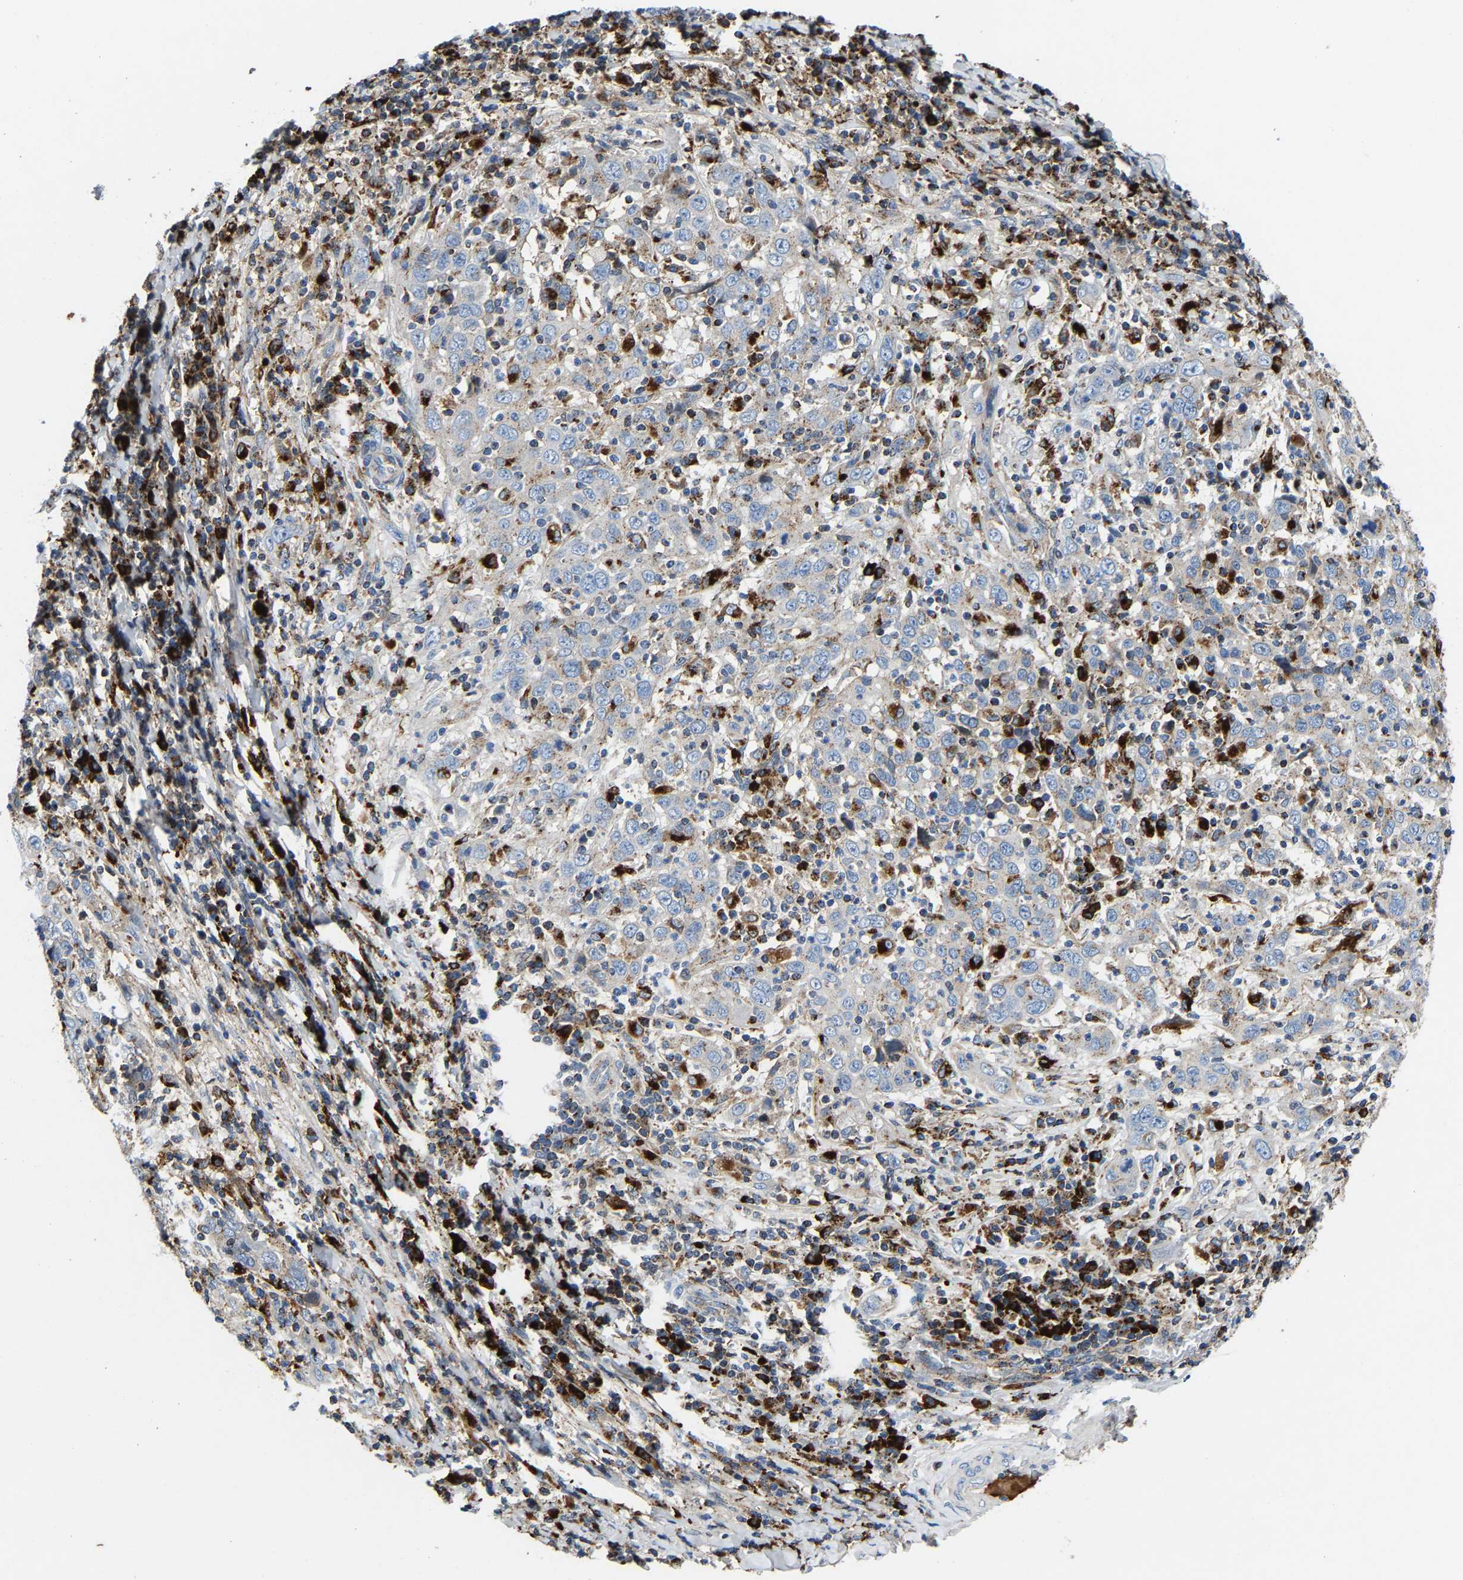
{"staining": {"intensity": "negative", "quantity": "none", "location": "none"}, "tissue": "cervical cancer", "cell_type": "Tumor cells", "image_type": "cancer", "snomed": [{"axis": "morphology", "description": "Squamous cell carcinoma, NOS"}, {"axis": "topography", "description": "Cervix"}], "caption": "An immunohistochemistry (IHC) photomicrograph of cervical squamous cell carcinoma is shown. There is no staining in tumor cells of cervical squamous cell carcinoma.", "gene": "DPP7", "patient": {"sex": "female", "age": 46}}